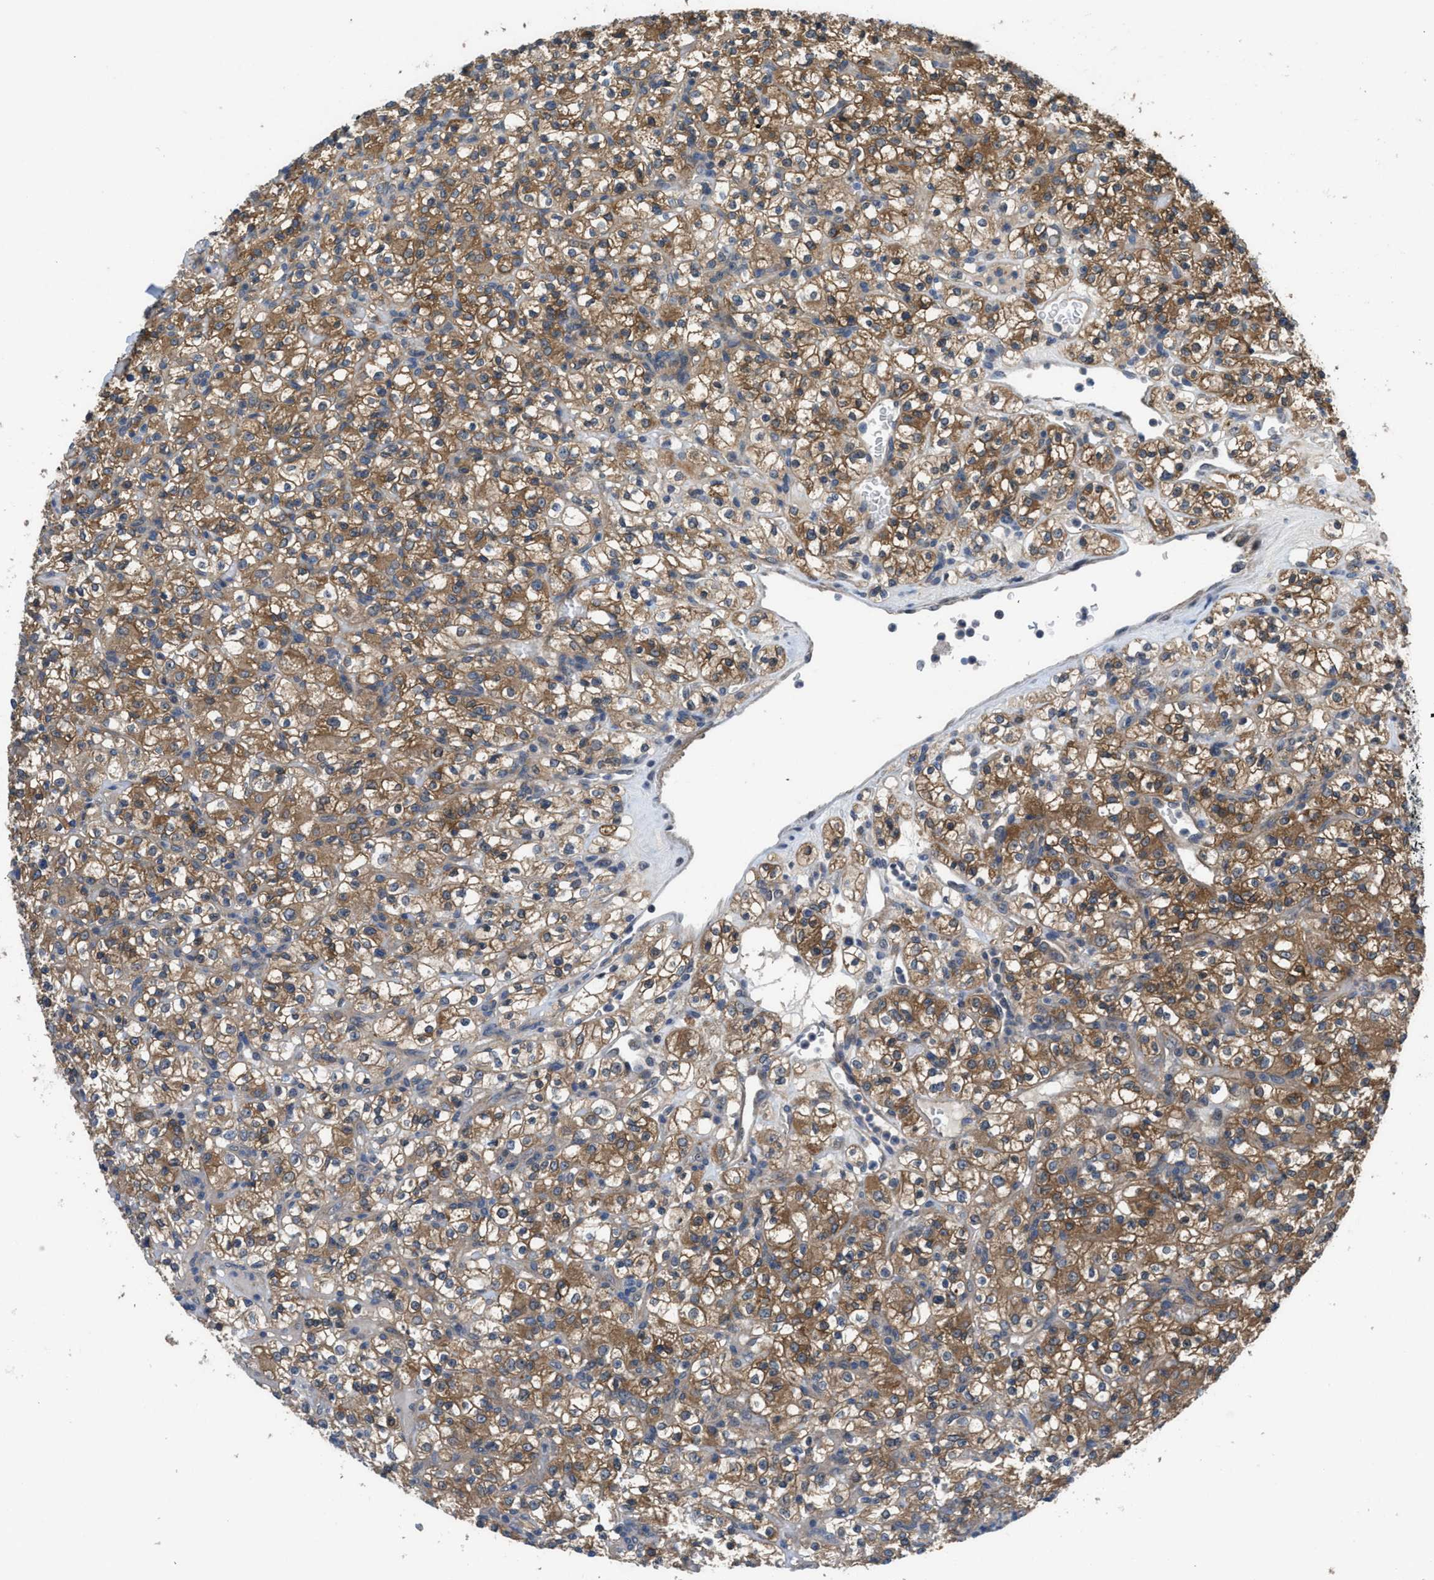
{"staining": {"intensity": "moderate", "quantity": ">75%", "location": "cytoplasmic/membranous"}, "tissue": "renal cancer", "cell_type": "Tumor cells", "image_type": "cancer", "snomed": [{"axis": "morphology", "description": "Normal tissue, NOS"}, {"axis": "morphology", "description": "Adenocarcinoma, NOS"}, {"axis": "topography", "description": "Kidney"}], "caption": "Moderate cytoplasmic/membranous protein positivity is present in approximately >75% of tumor cells in renal cancer. The protein of interest is shown in brown color, while the nuclei are stained blue.", "gene": "PANX1", "patient": {"sex": "female", "age": 72}}